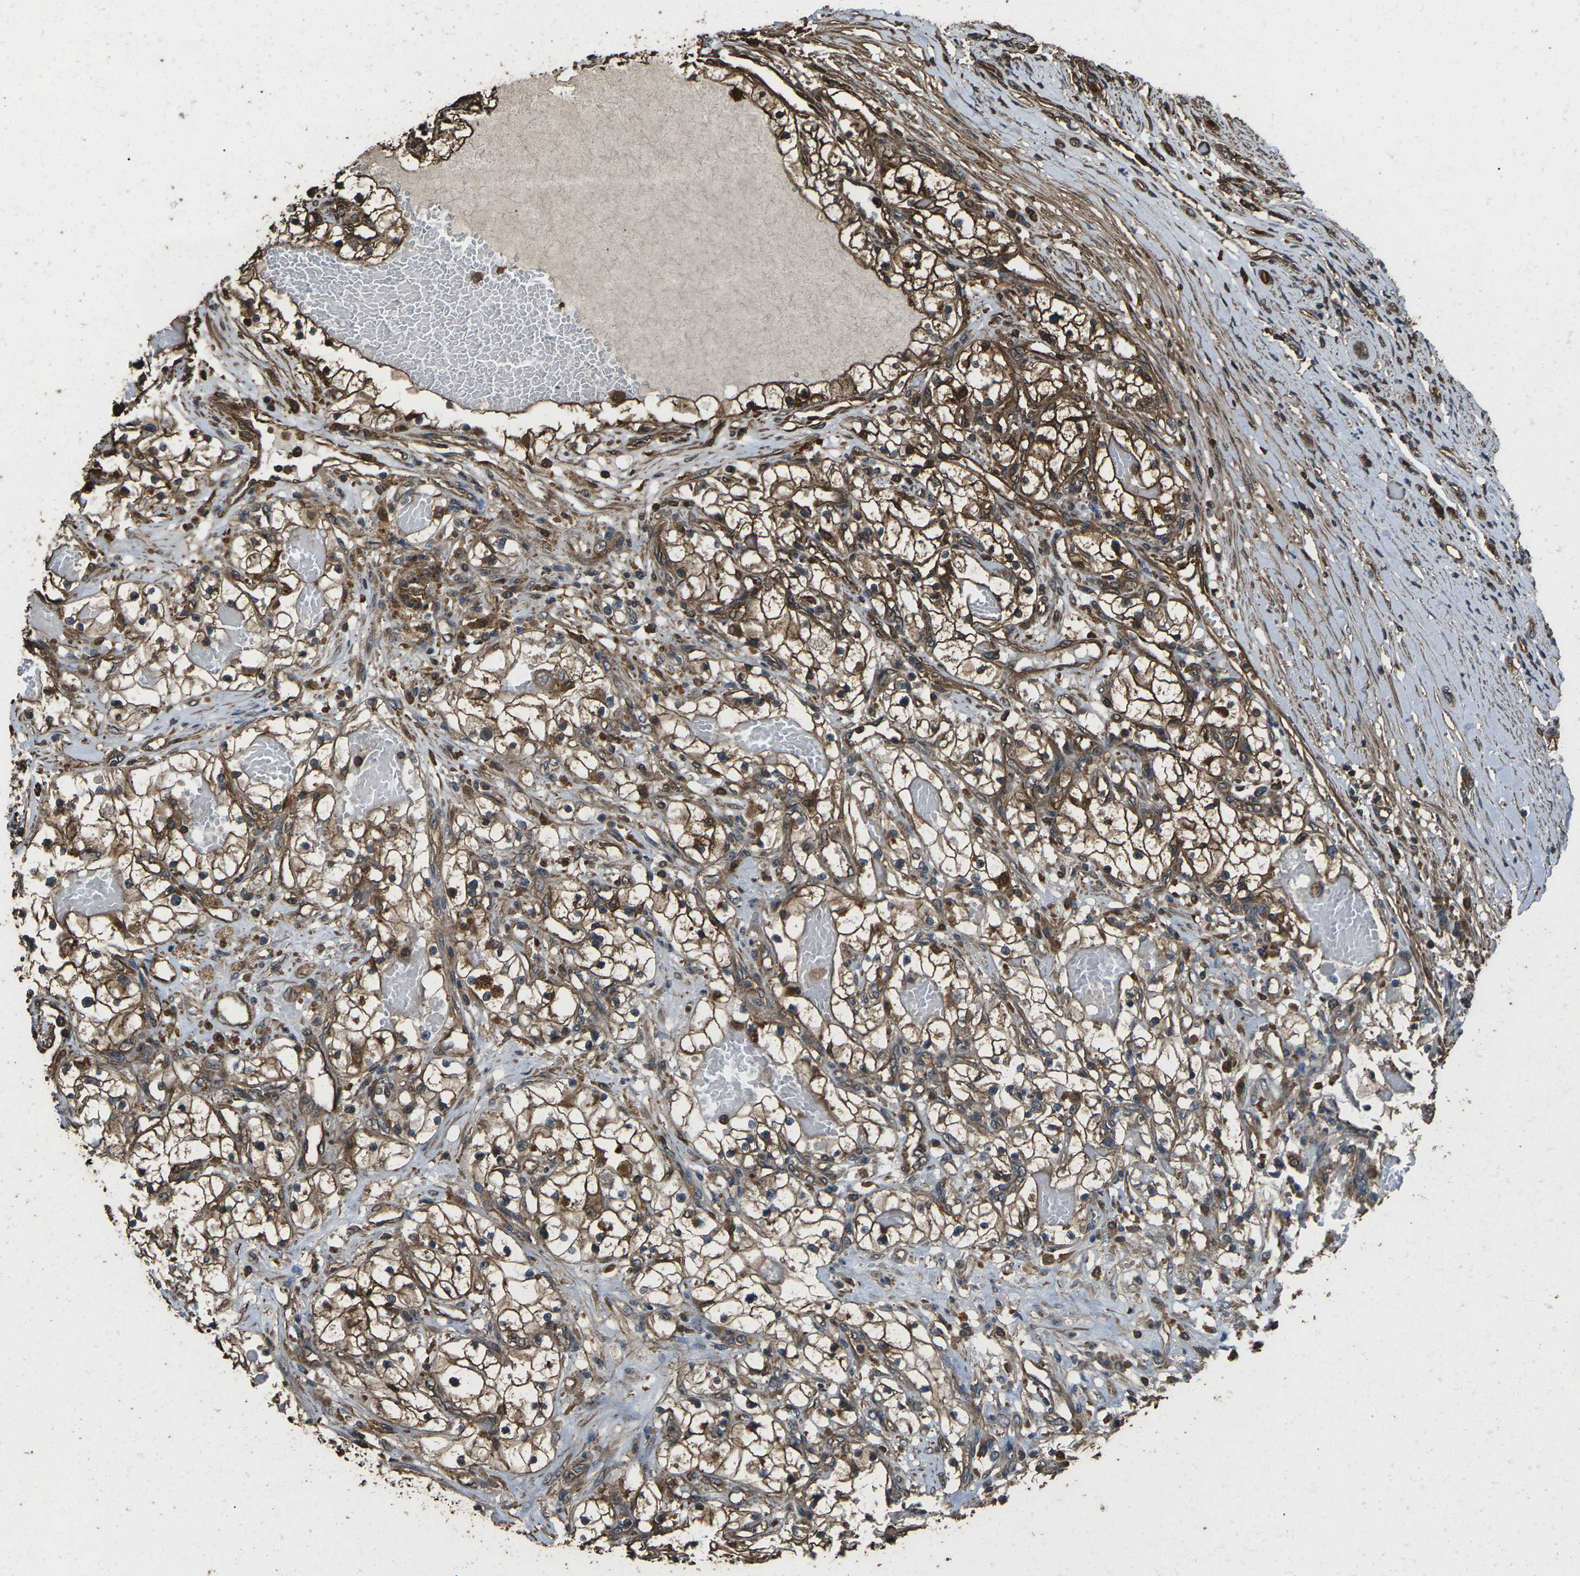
{"staining": {"intensity": "moderate", "quantity": ">75%", "location": "cytoplasmic/membranous"}, "tissue": "renal cancer", "cell_type": "Tumor cells", "image_type": "cancer", "snomed": [{"axis": "morphology", "description": "Adenocarcinoma, NOS"}, {"axis": "topography", "description": "Kidney"}], "caption": "This is a micrograph of immunohistochemistry staining of renal adenocarcinoma, which shows moderate positivity in the cytoplasmic/membranous of tumor cells.", "gene": "DHPS", "patient": {"sex": "male", "age": 68}}